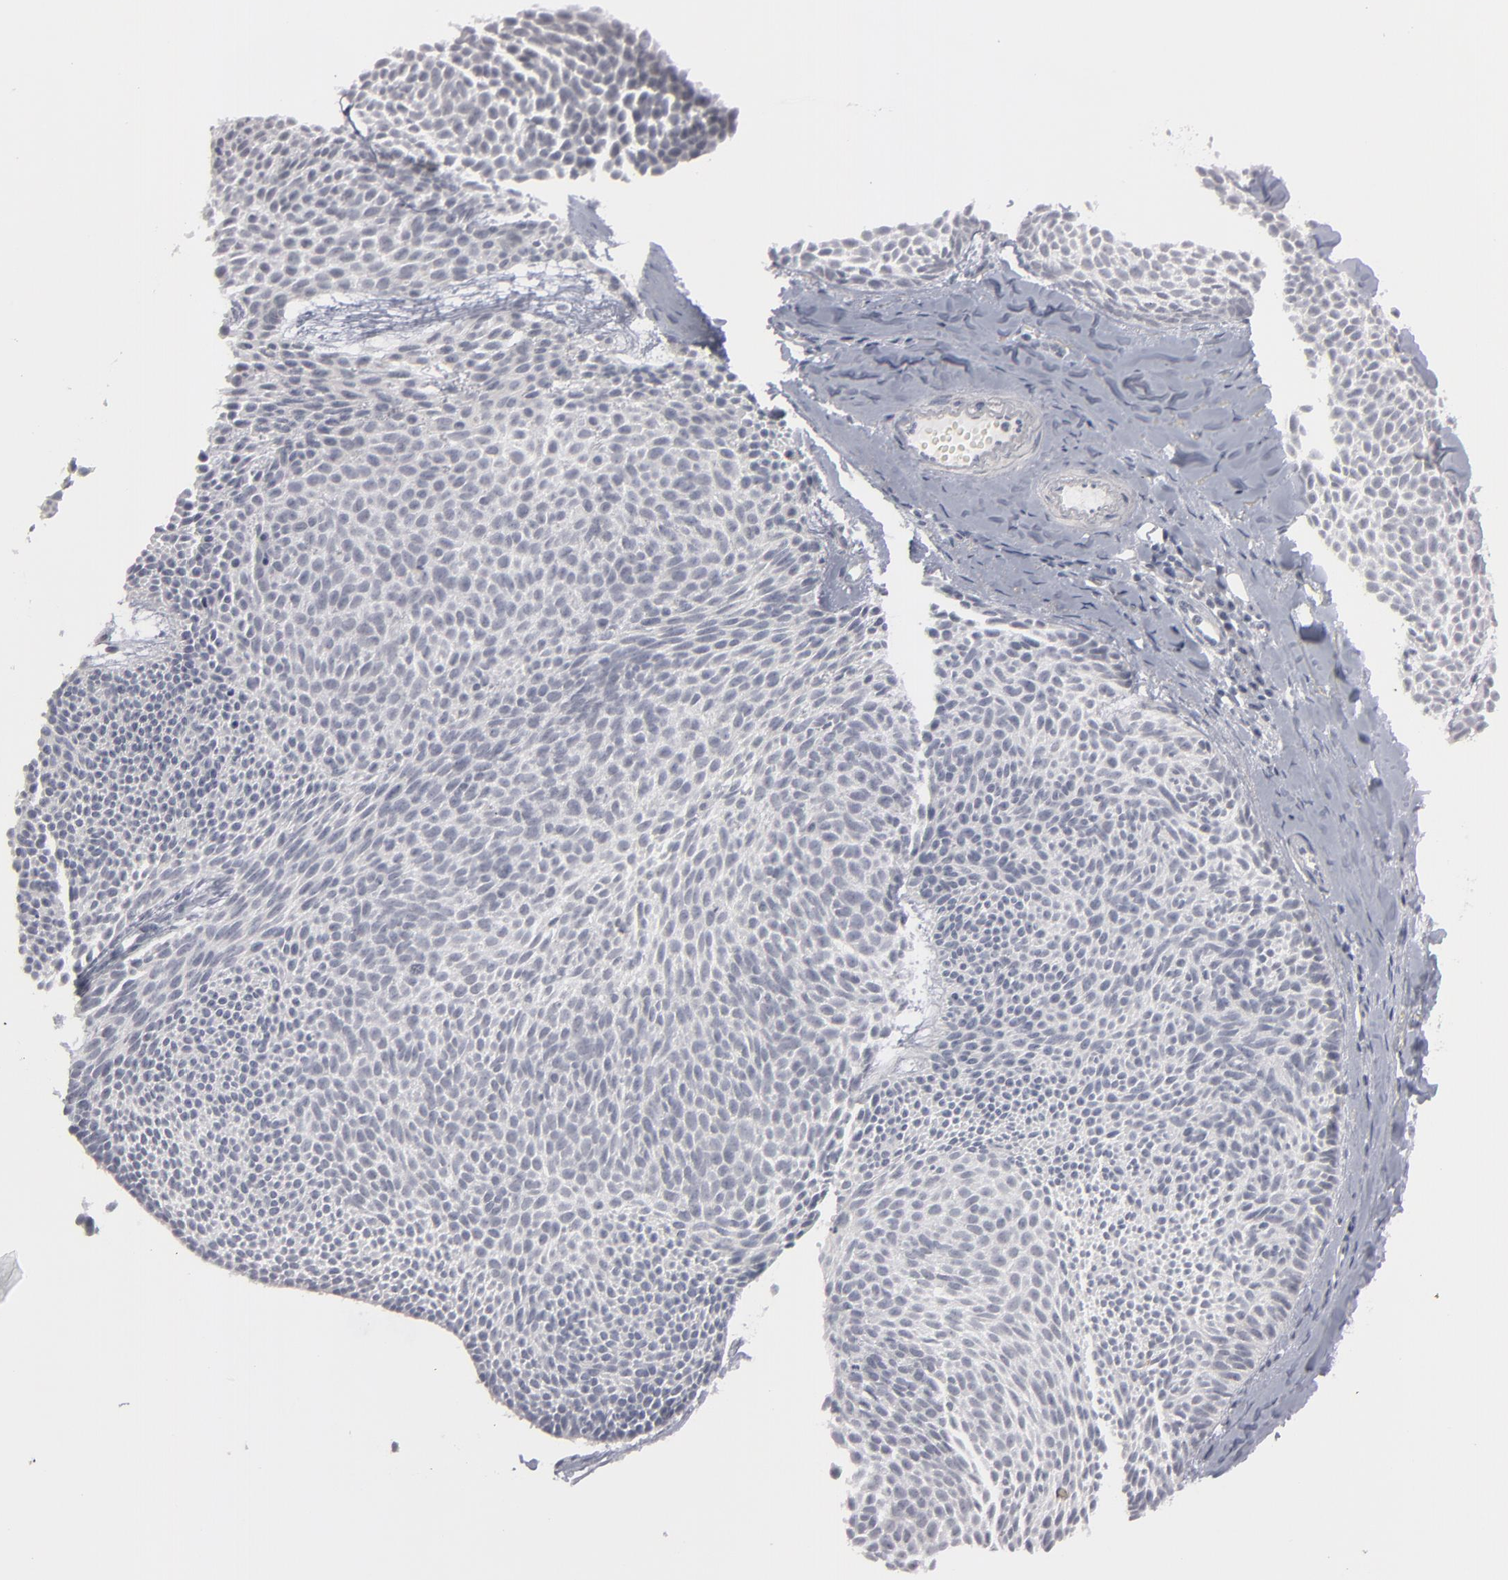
{"staining": {"intensity": "negative", "quantity": "none", "location": "none"}, "tissue": "skin cancer", "cell_type": "Tumor cells", "image_type": "cancer", "snomed": [{"axis": "morphology", "description": "Basal cell carcinoma"}, {"axis": "topography", "description": "Skin"}], "caption": "IHC of human skin basal cell carcinoma displays no expression in tumor cells.", "gene": "KIAA1210", "patient": {"sex": "male", "age": 84}}